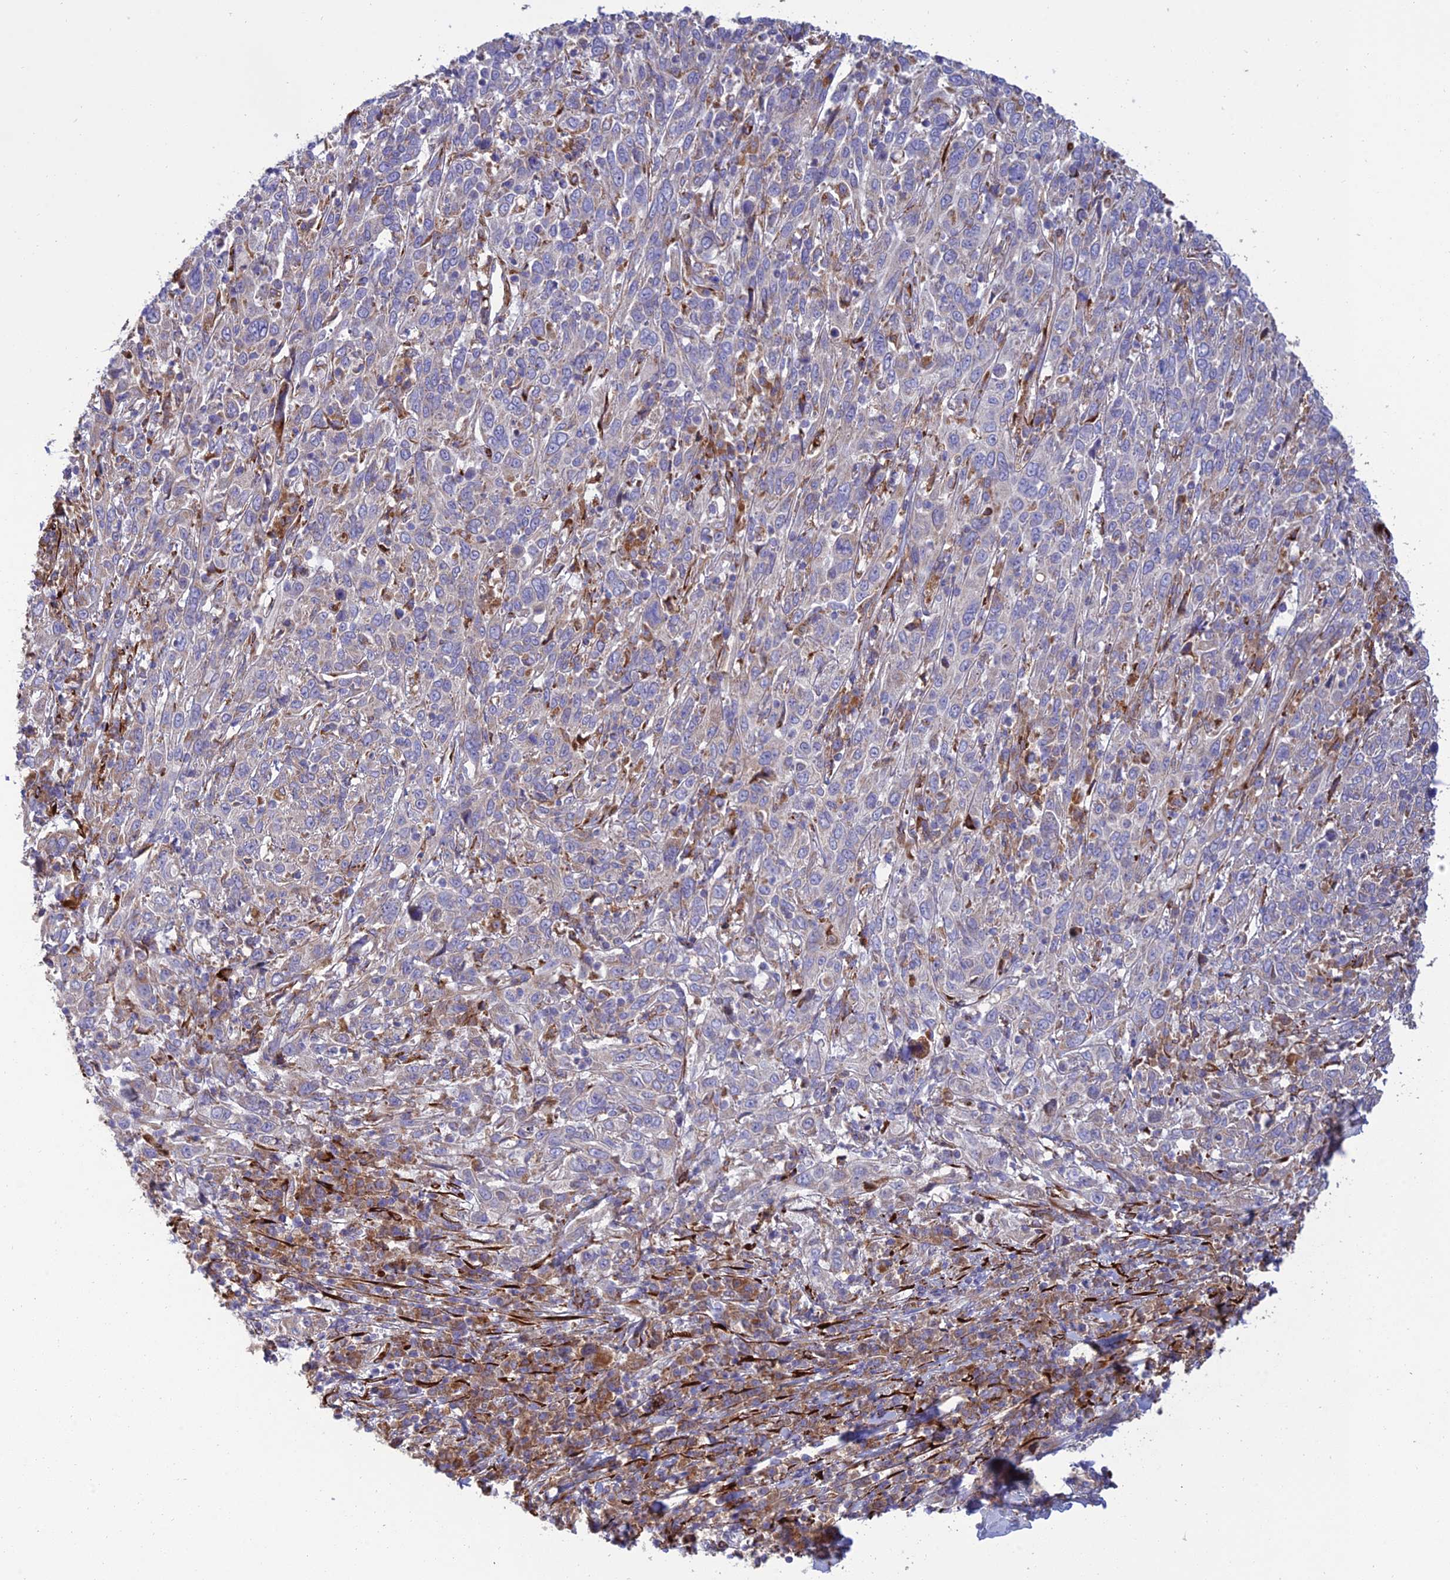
{"staining": {"intensity": "negative", "quantity": "none", "location": "none"}, "tissue": "cervical cancer", "cell_type": "Tumor cells", "image_type": "cancer", "snomed": [{"axis": "morphology", "description": "Squamous cell carcinoma, NOS"}, {"axis": "topography", "description": "Cervix"}], "caption": "Human cervical squamous cell carcinoma stained for a protein using IHC shows no positivity in tumor cells.", "gene": "RCN3", "patient": {"sex": "female", "age": 46}}